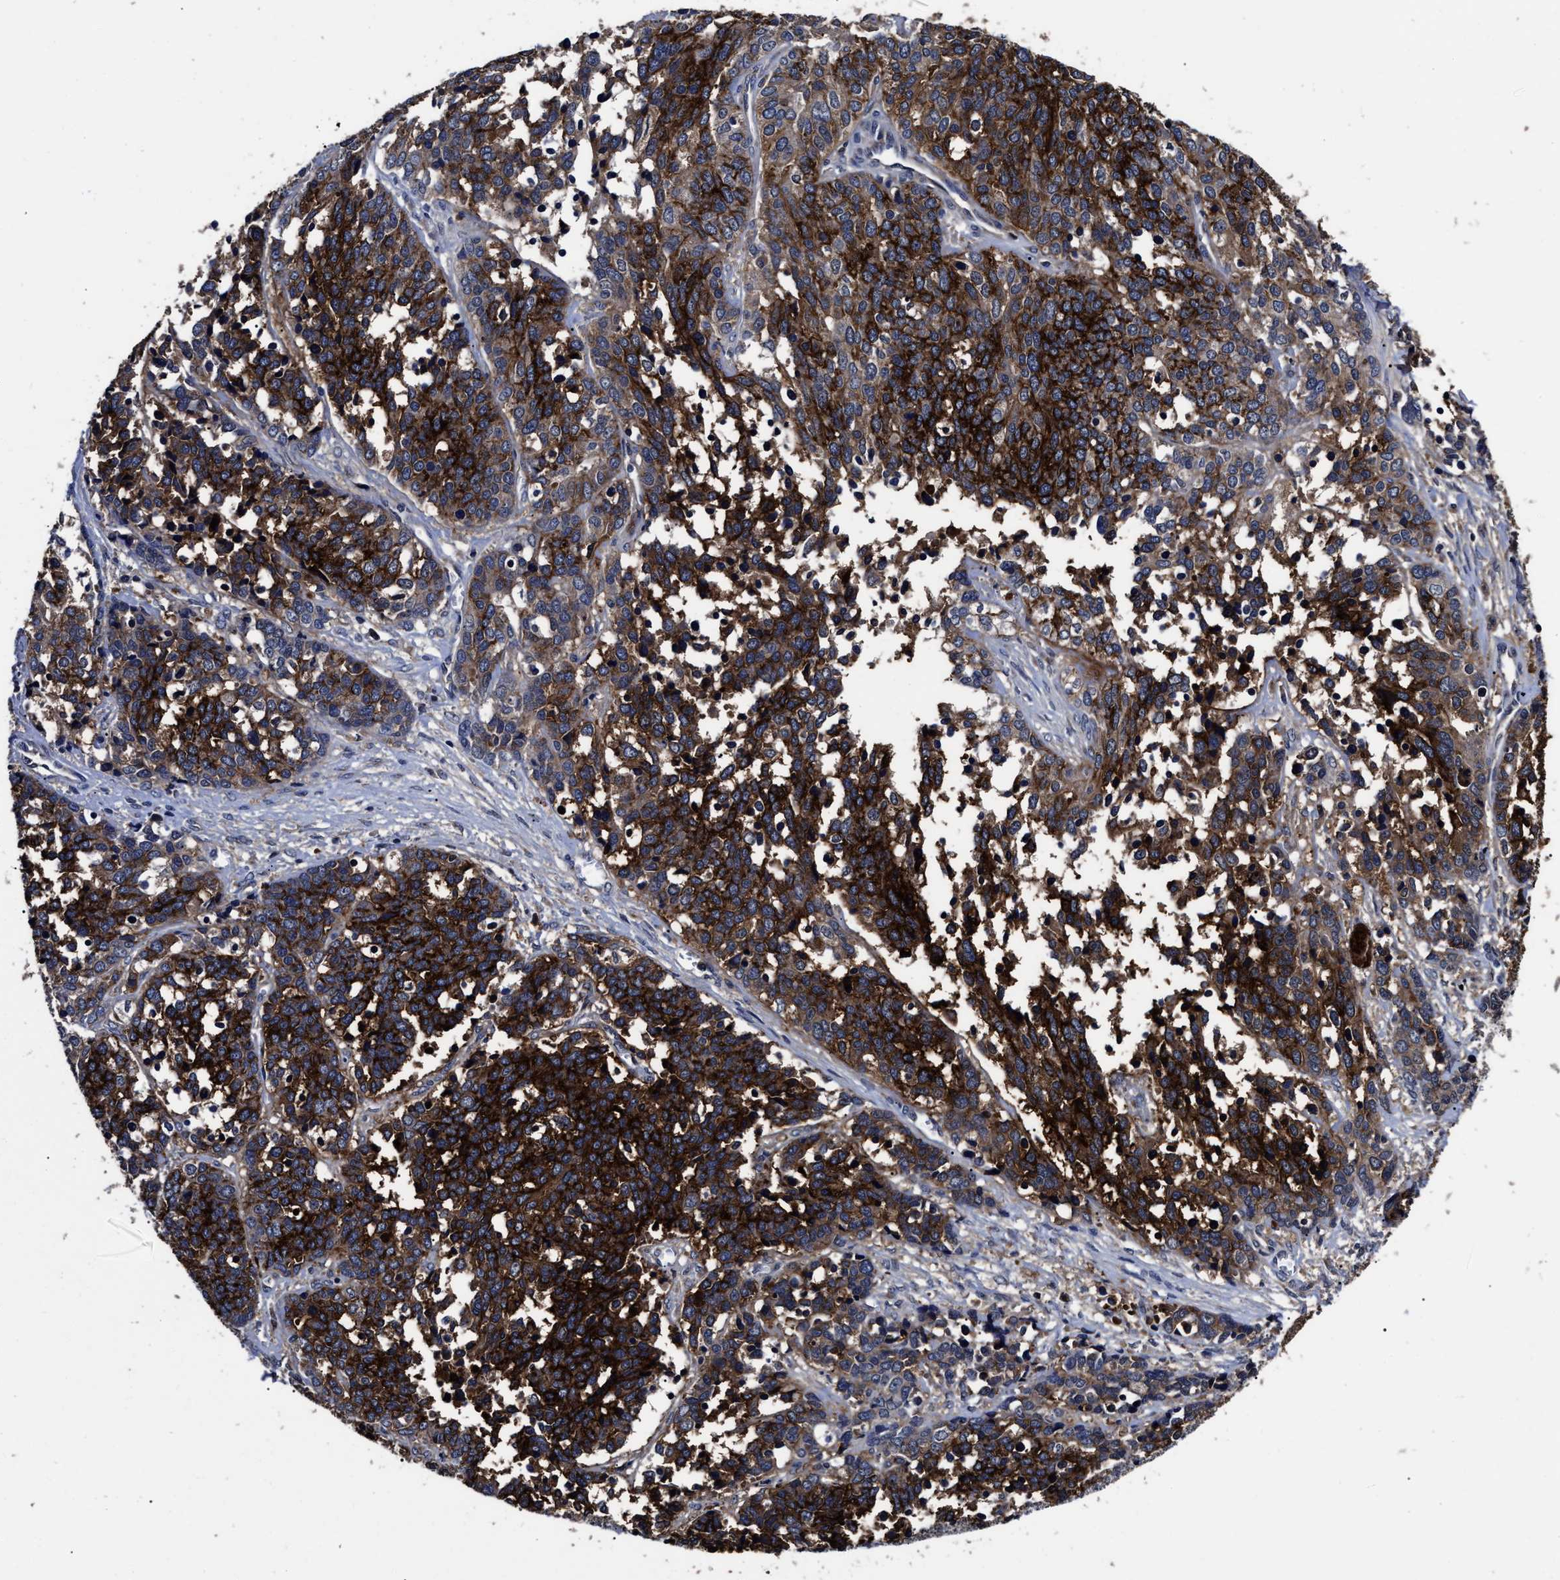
{"staining": {"intensity": "strong", "quantity": ">75%", "location": "cytoplasmic/membranous"}, "tissue": "ovarian cancer", "cell_type": "Tumor cells", "image_type": "cancer", "snomed": [{"axis": "morphology", "description": "Cystadenocarcinoma, serous, NOS"}, {"axis": "topography", "description": "Ovary"}], "caption": "Protein staining by immunohistochemistry exhibits strong cytoplasmic/membranous positivity in approximately >75% of tumor cells in ovarian serous cystadenocarcinoma. Using DAB (3,3'-diaminobenzidine) (brown) and hematoxylin (blue) stains, captured at high magnification using brightfield microscopy.", "gene": "SOCS5", "patient": {"sex": "female", "age": 44}}